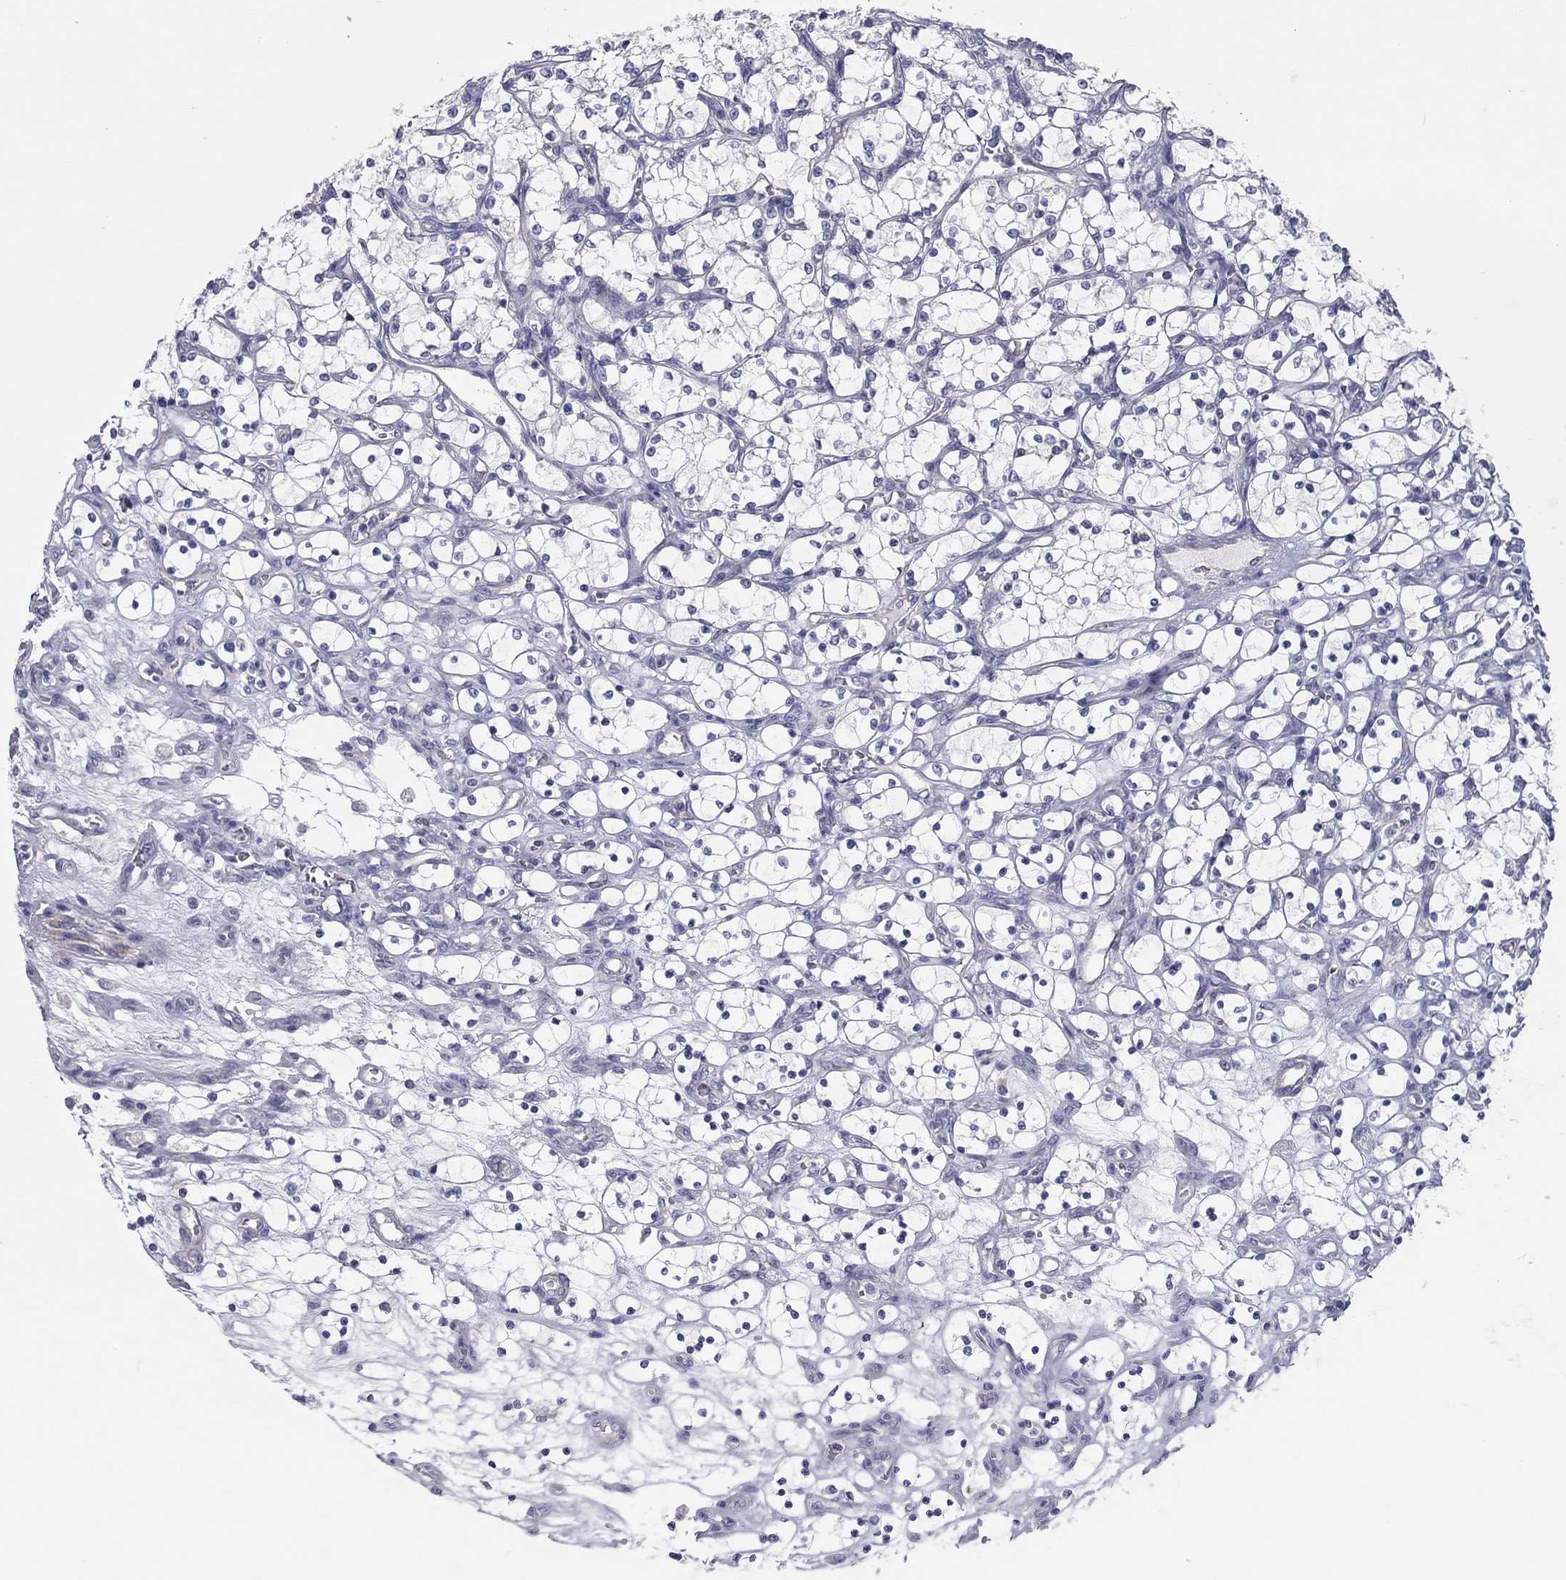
{"staining": {"intensity": "negative", "quantity": "none", "location": "none"}, "tissue": "renal cancer", "cell_type": "Tumor cells", "image_type": "cancer", "snomed": [{"axis": "morphology", "description": "Adenocarcinoma, NOS"}, {"axis": "topography", "description": "Kidney"}], "caption": "Human renal cancer stained for a protein using IHC displays no expression in tumor cells.", "gene": "GRK7", "patient": {"sex": "female", "age": 69}}